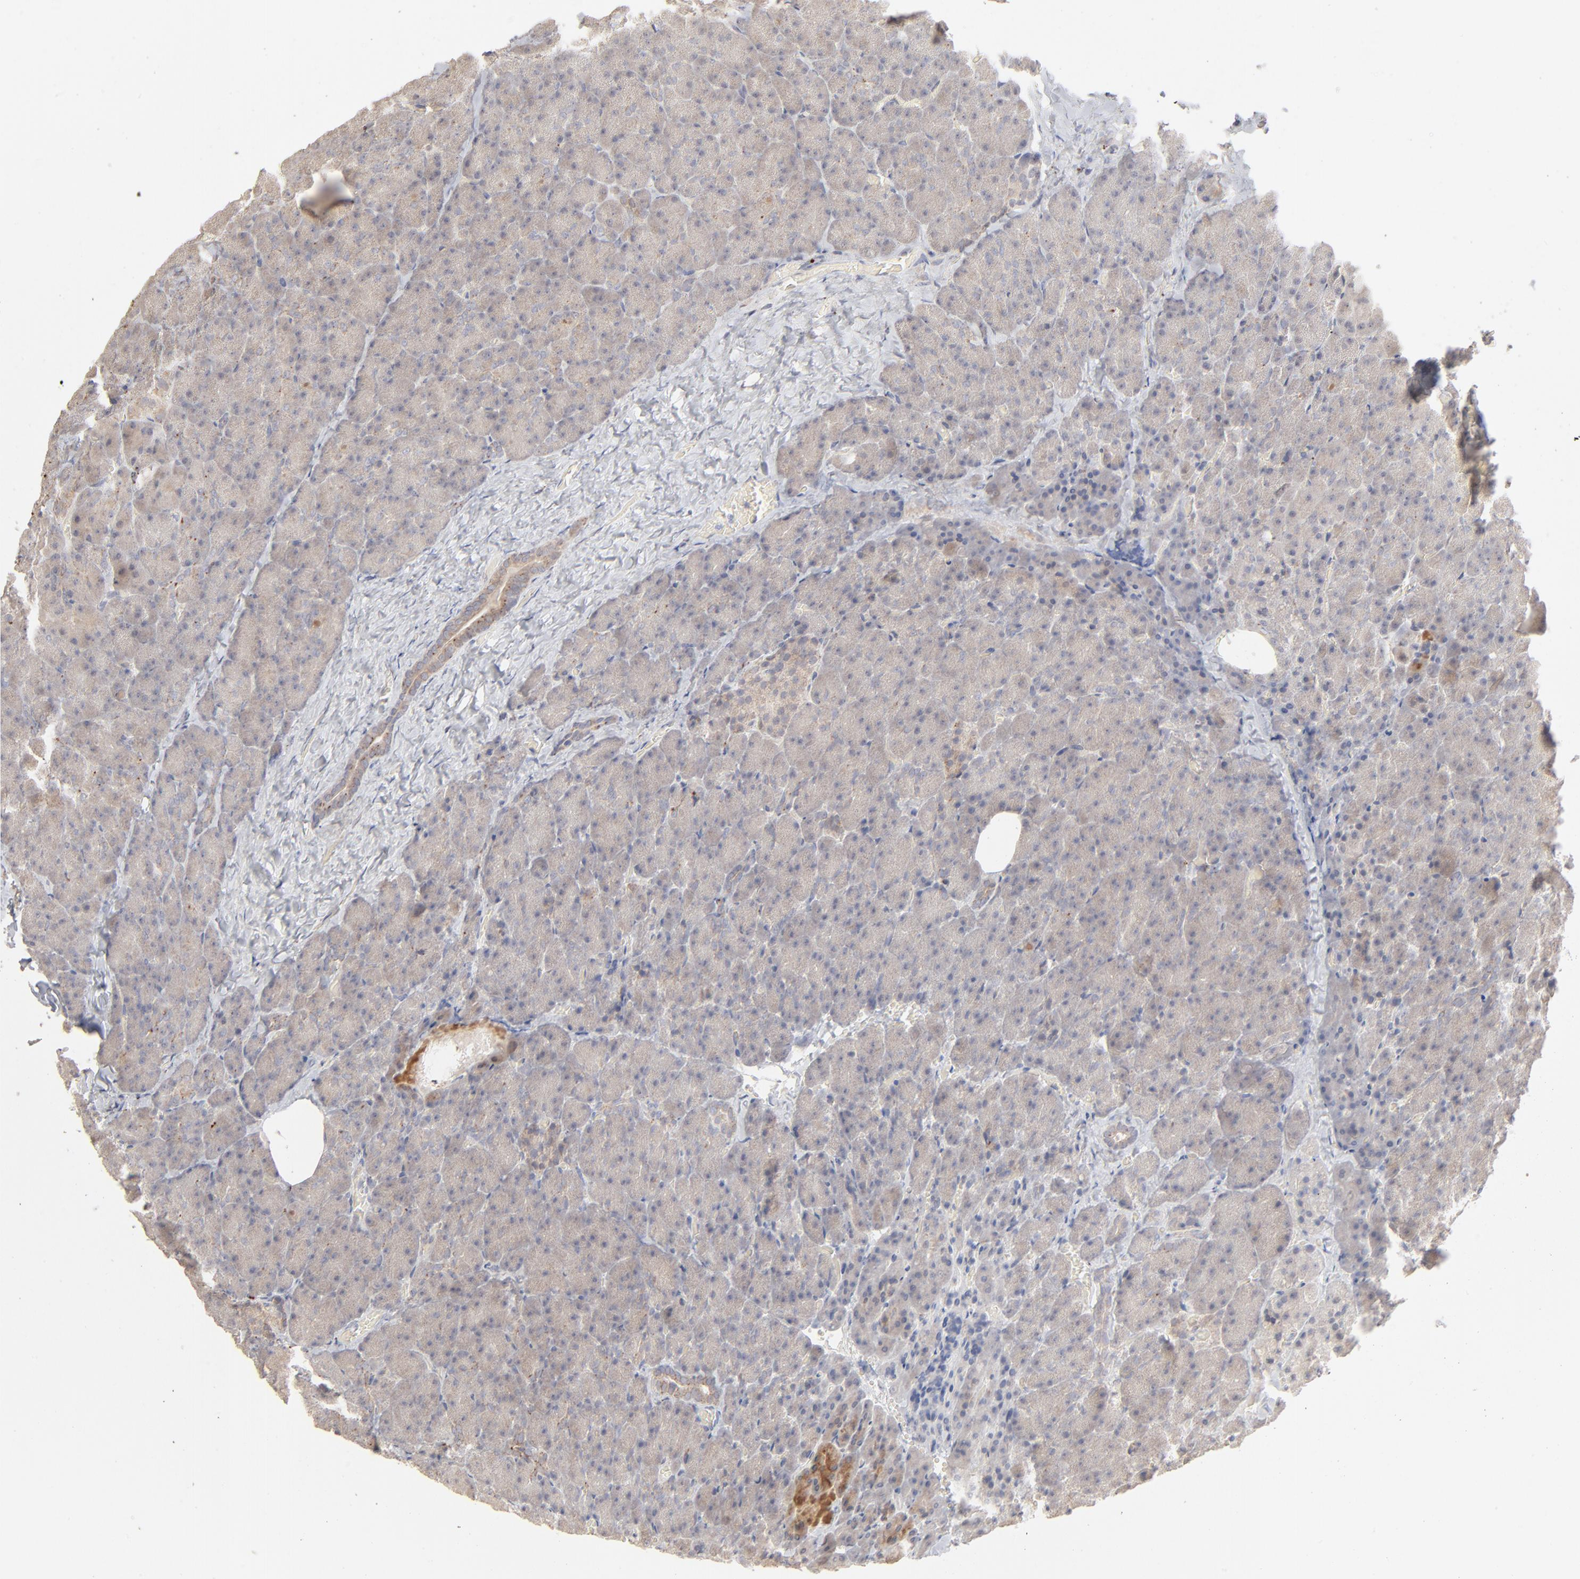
{"staining": {"intensity": "negative", "quantity": "none", "location": "none"}, "tissue": "carcinoid", "cell_type": "Tumor cells", "image_type": "cancer", "snomed": [{"axis": "morphology", "description": "Normal tissue, NOS"}, {"axis": "morphology", "description": "Carcinoid, malignant, NOS"}, {"axis": "topography", "description": "Pancreas"}], "caption": "The micrograph exhibits no significant positivity in tumor cells of carcinoid. (Stains: DAB (3,3'-diaminobenzidine) IHC with hematoxylin counter stain, Microscopy: brightfield microscopy at high magnification).", "gene": "POMT2", "patient": {"sex": "female", "age": 35}}